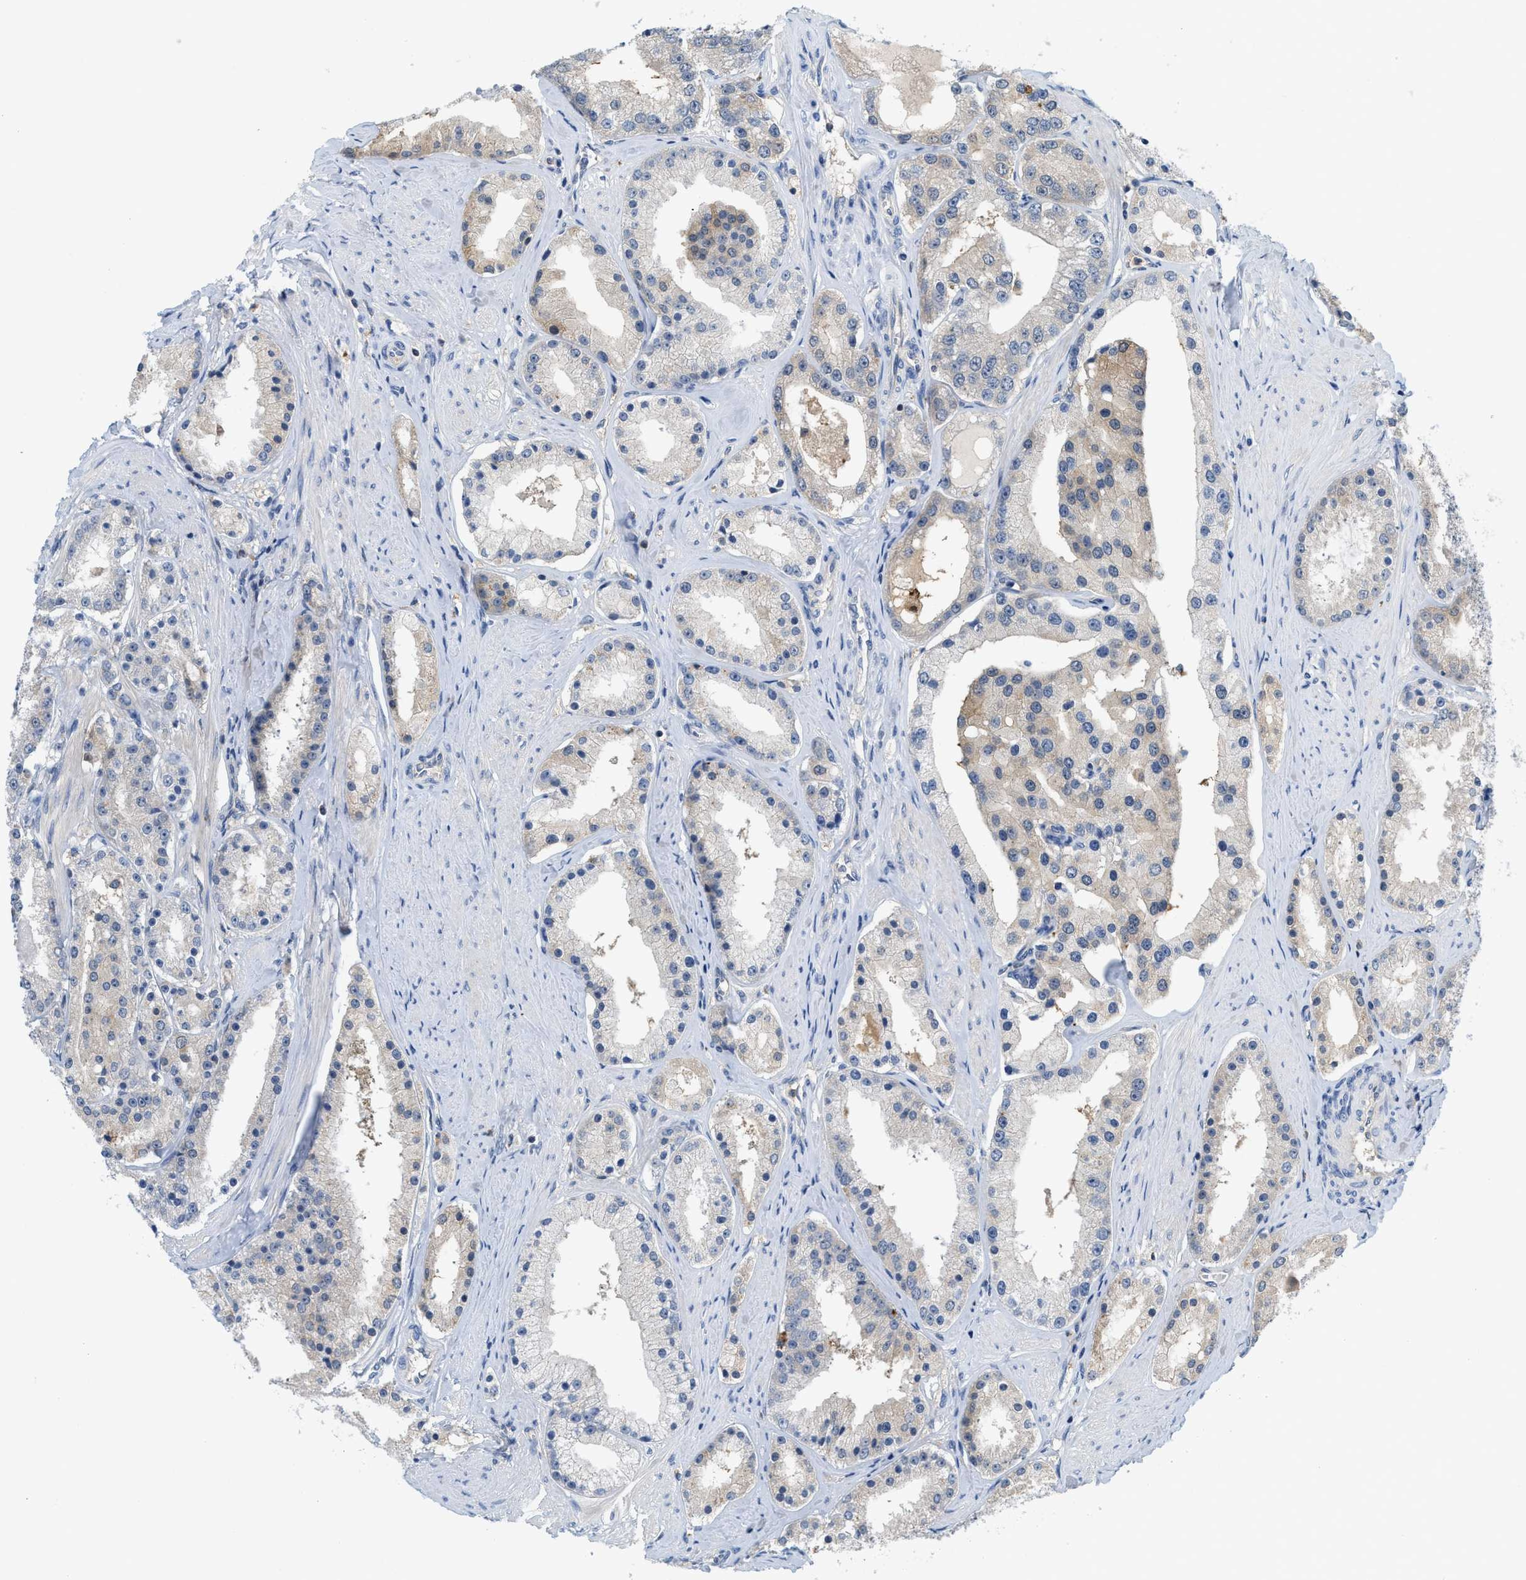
{"staining": {"intensity": "weak", "quantity": "<25%", "location": "cytoplasmic/membranous"}, "tissue": "prostate cancer", "cell_type": "Tumor cells", "image_type": "cancer", "snomed": [{"axis": "morphology", "description": "Adenocarcinoma, Low grade"}, {"axis": "topography", "description": "Prostate"}], "caption": "A histopathology image of prostate cancer stained for a protein exhibits no brown staining in tumor cells.", "gene": "CSTB", "patient": {"sex": "male", "age": 63}}